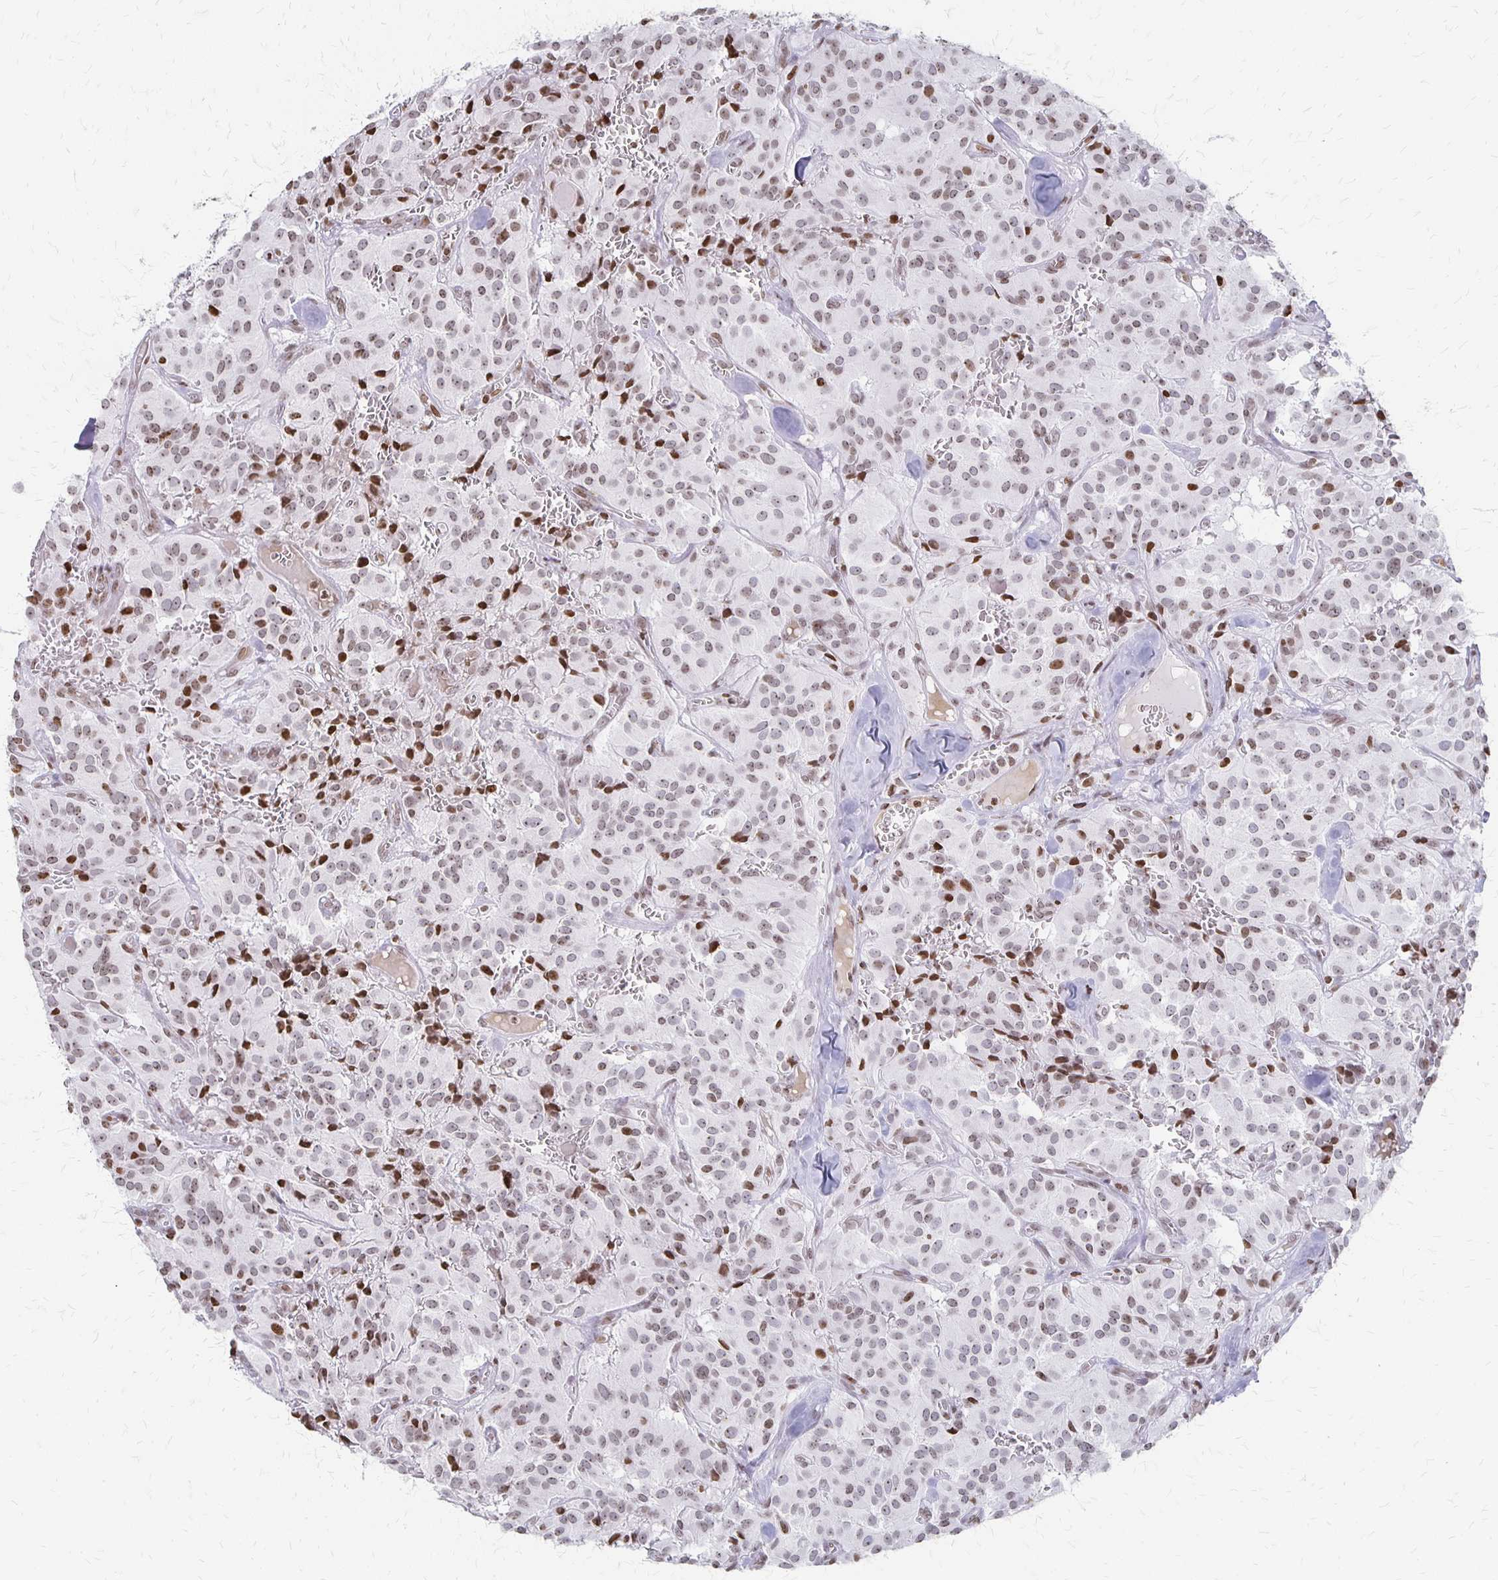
{"staining": {"intensity": "weak", "quantity": "25%-75%", "location": "nuclear"}, "tissue": "glioma", "cell_type": "Tumor cells", "image_type": "cancer", "snomed": [{"axis": "morphology", "description": "Glioma, malignant, Low grade"}, {"axis": "topography", "description": "Brain"}], "caption": "Protein expression analysis of human glioma reveals weak nuclear positivity in approximately 25%-75% of tumor cells.", "gene": "ZNF280C", "patient": {"sex": "male", "age": 42}}